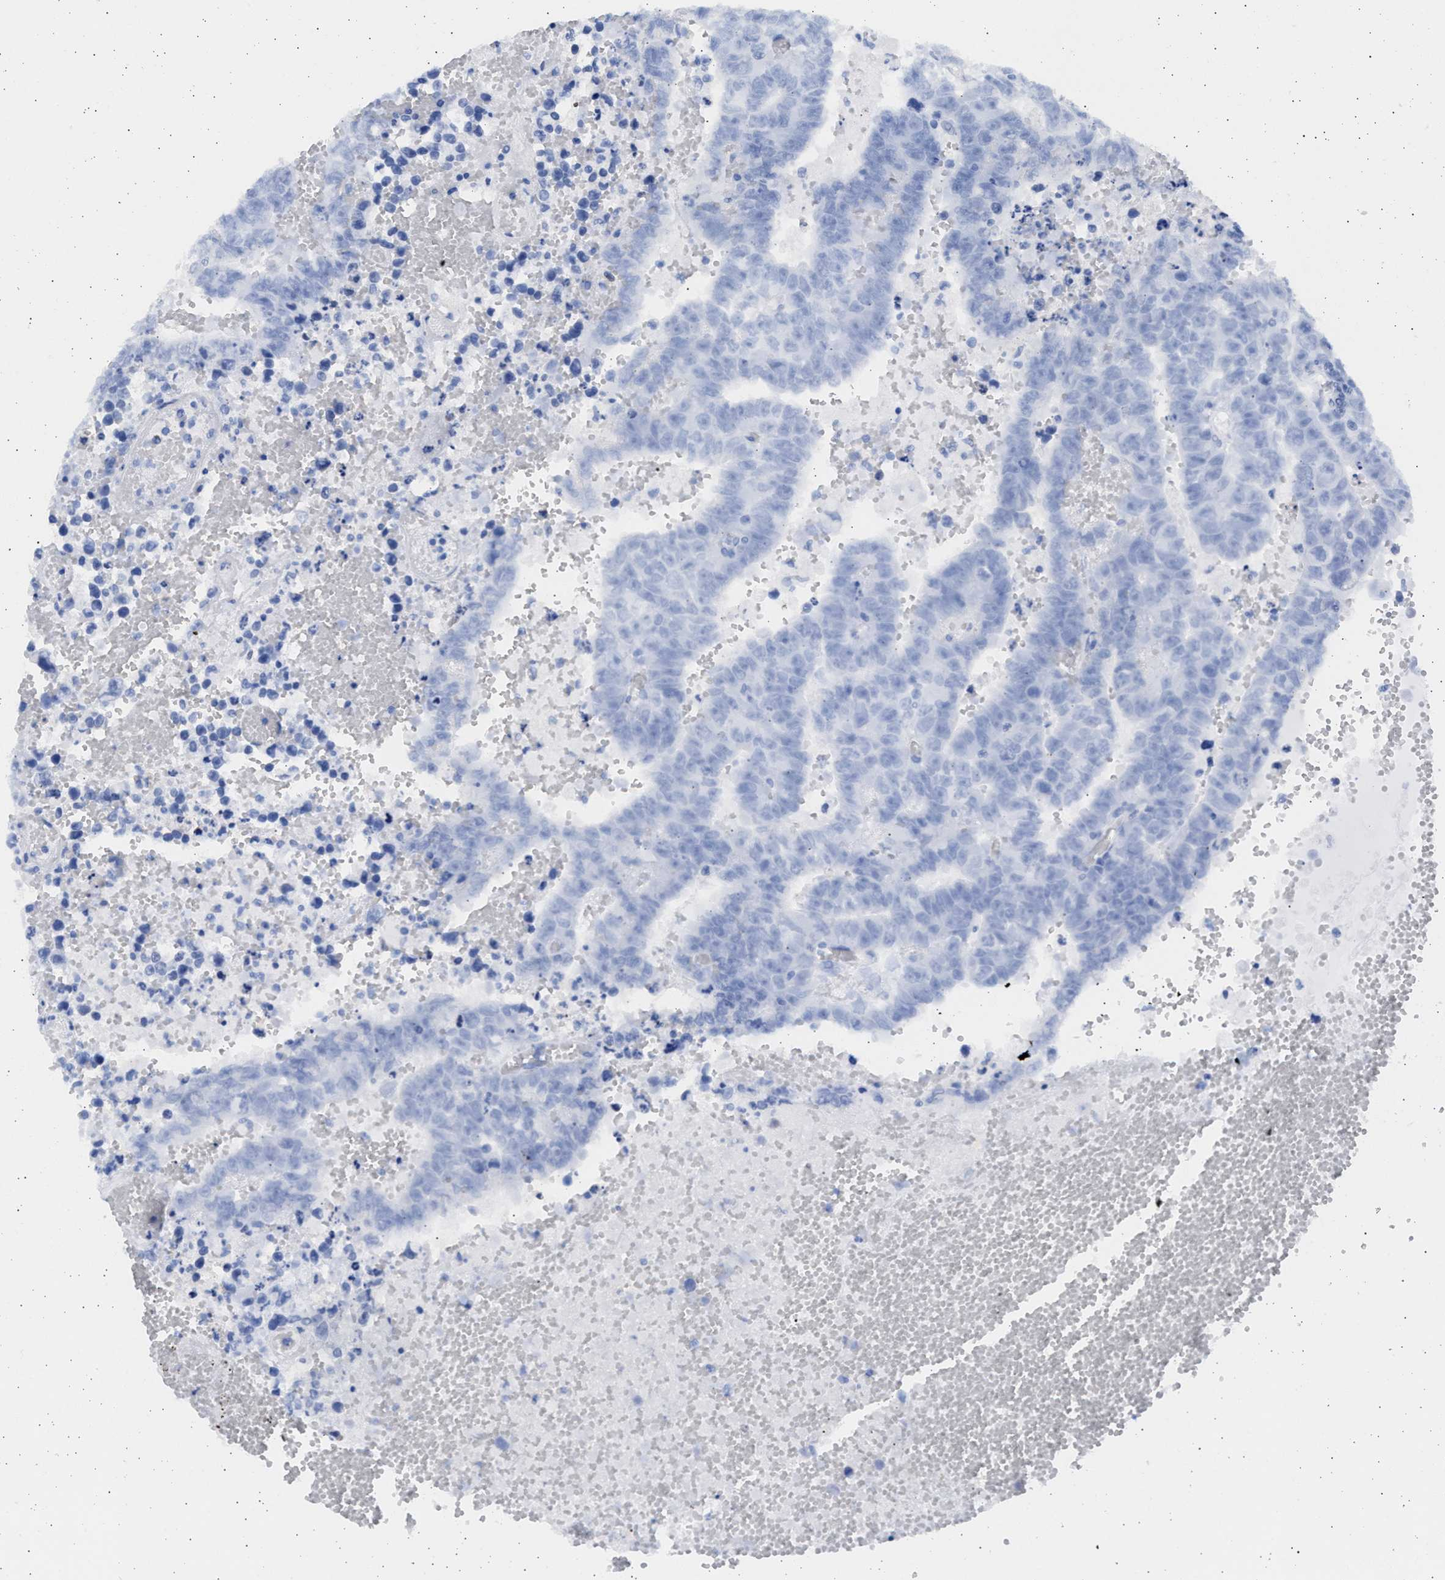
{"staining": {"intensity": "negative", "quantity": "none", "location": "none"}, "tissue": "testis cancer", "cell_type": "Tumor cells", "image_type": "cancer", "snomed": [{"axis": "morphology", "description": "Carcinoma, Embryonal, NOS"}, {"axis": "topography", "description": "Testis"}], "caption": "Immunohistochemistry (IHC) of embryonal carcinoma (testis) reveals no expression in tumor cells.", "gene": "ALDOC", "patient": {"sex": "male", "age": 25}}